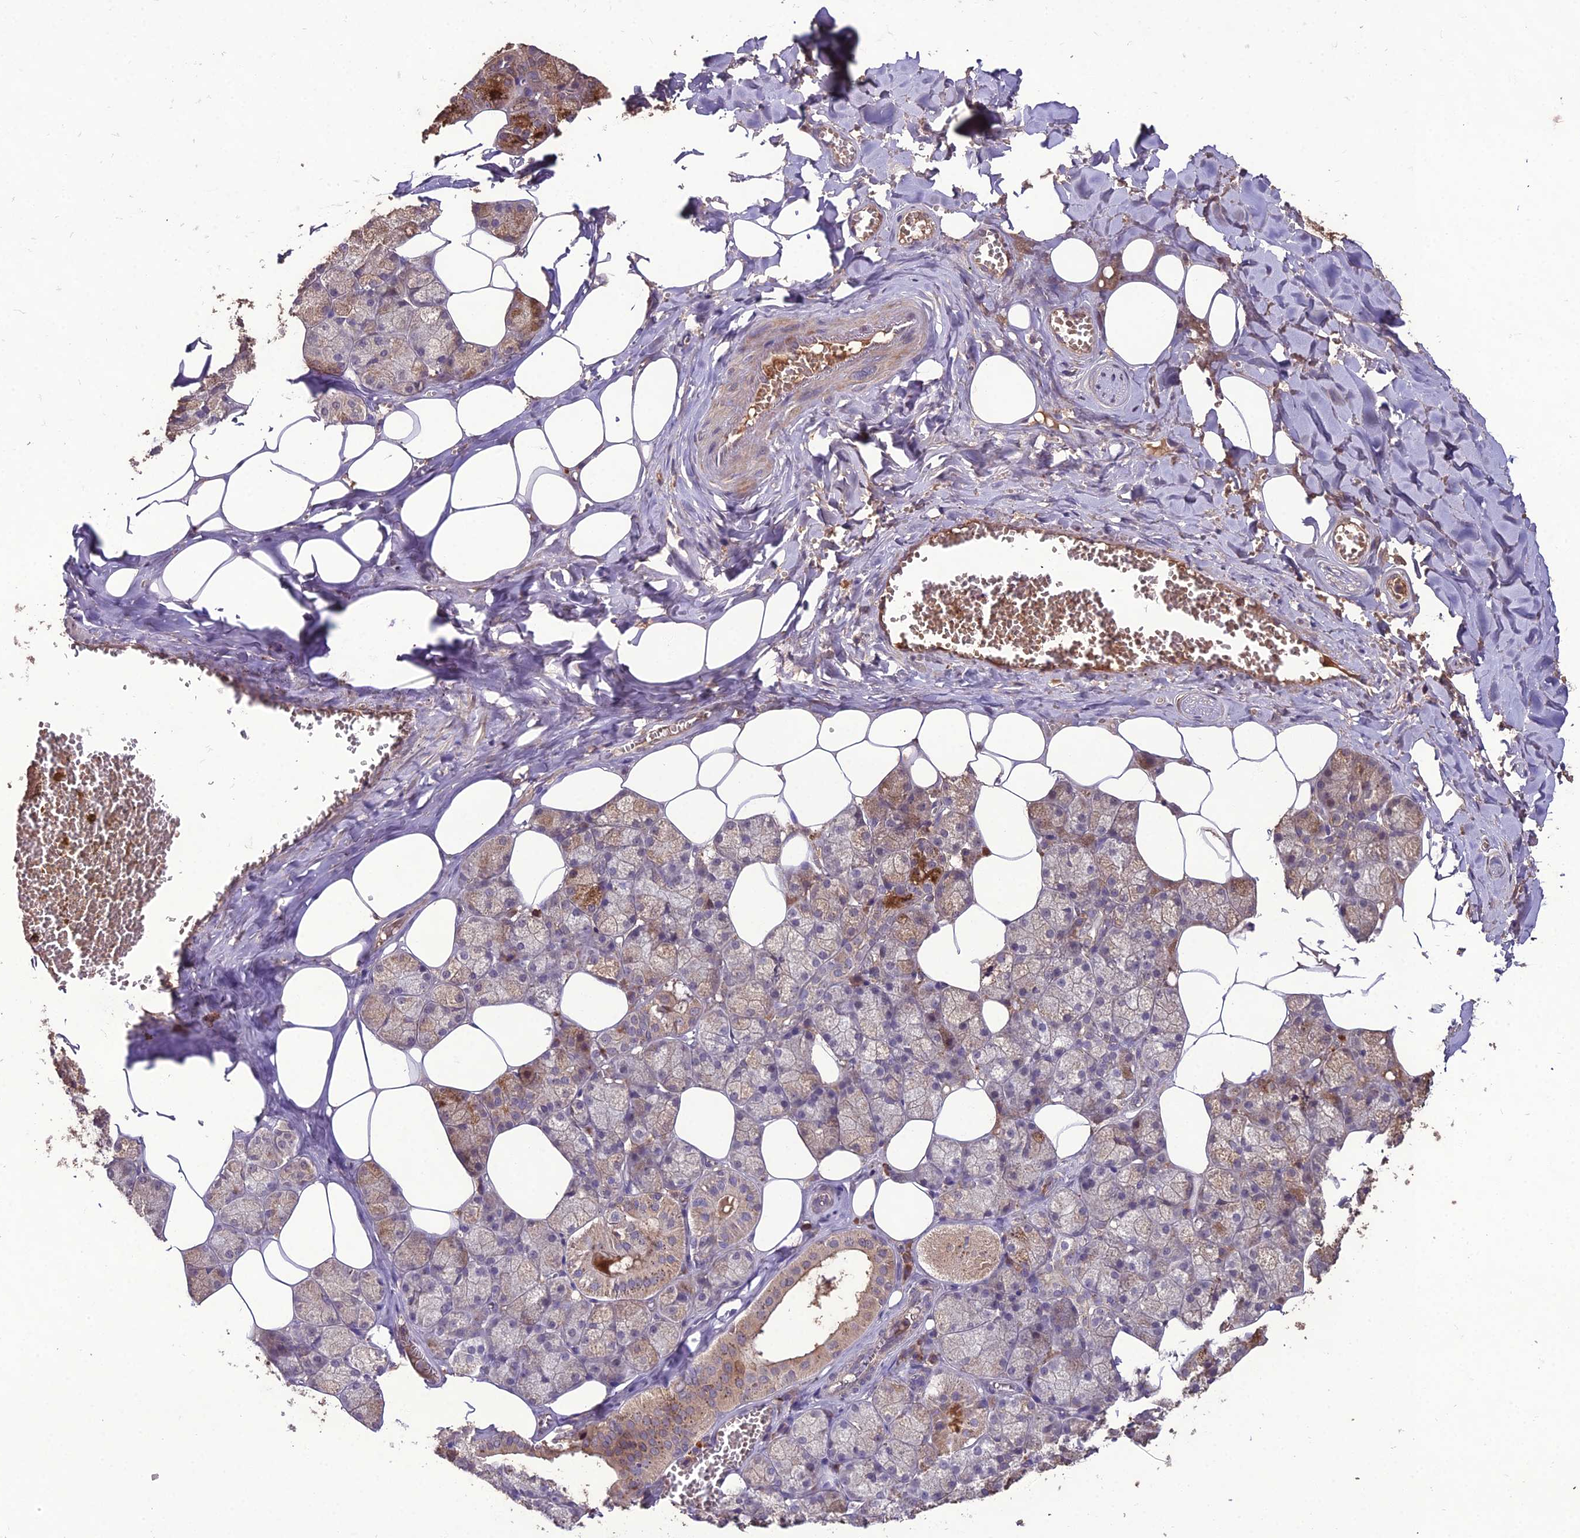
{"staining": {"intensity": "moderate", "quantity": ">75%", "location": "cytoplasmic/membranous"}, "tissue": "salivary gland", "cell_type": "Glandular cells", "image_type": "normal", "snomed": [{"axis": "morphology", "description": "Normal tissue, NOS"}, {"axis": "topography", "description": "Salivary gland"}], "caption": "IHC image of unremarkable salivary gland stained for a protein (brown), which reveals medium levels of moderate cytoplasmic/membranous staining in approximately >75% of glandular cells.", "gene": "KCTD16", "patient": {"sex": "male", "age": 62}}